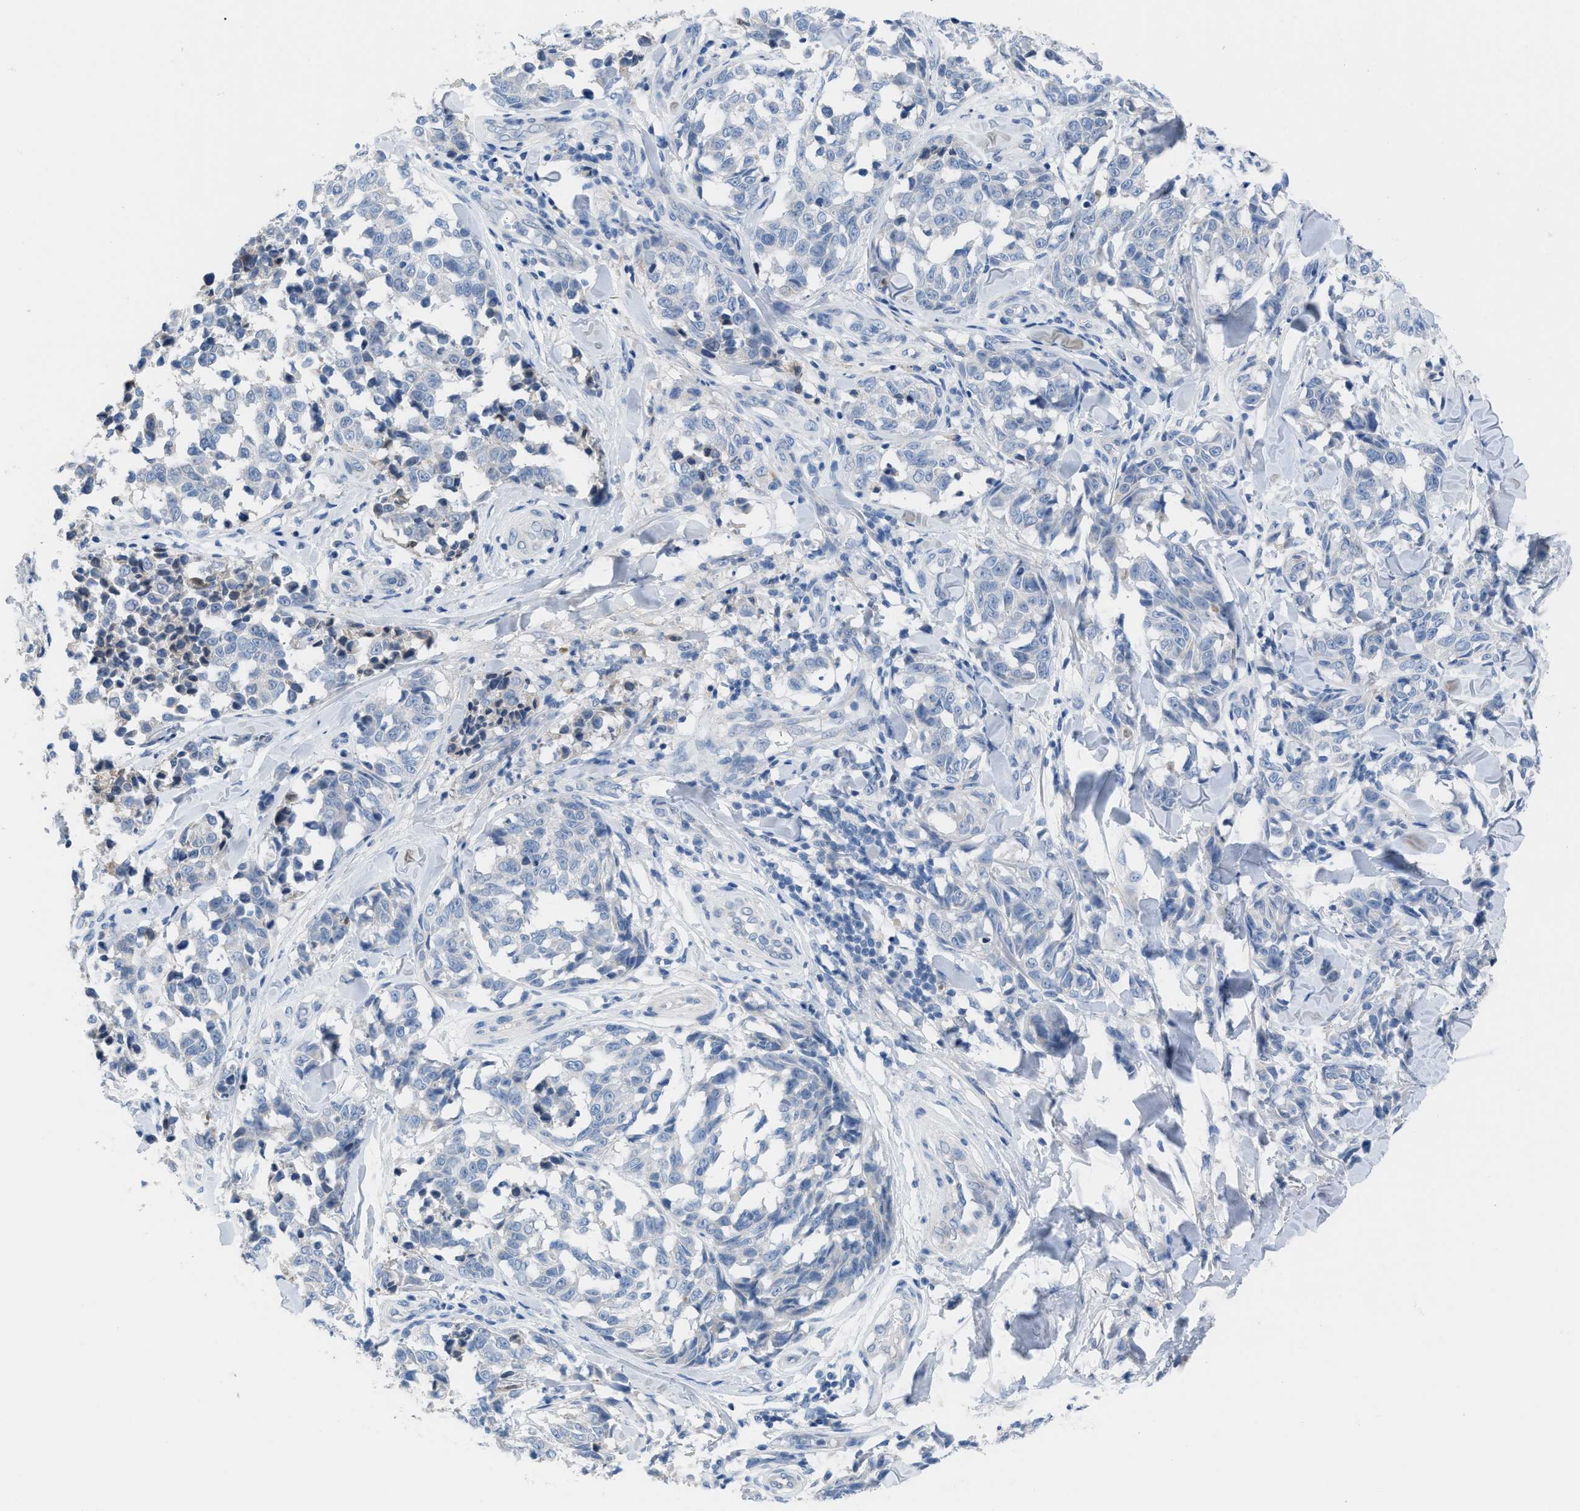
{"staining": {"intensity": "weak", "quantity": "<25%", "location": "cytoplasmic/membranous"}, "tissue": "melanoma", "cell_type": "Tumor cells", "image_type": "cancer", "snomed": [{"axis": "morphology", "description": "Malignant melanoma, NOS"}, {"axis": "topography", "description": "Skin"}], "caption": "Protein analysis of melanoma demonstrates no significant staining in tumor cells. Brightfield microscopy of IHC stained with DAB (3,3'-diaminobenzidine) (brown) and hematoxylin (blue), captured at high magnification.", "gene": "HPX", "patient": {"sex": "female", "age": 64}}